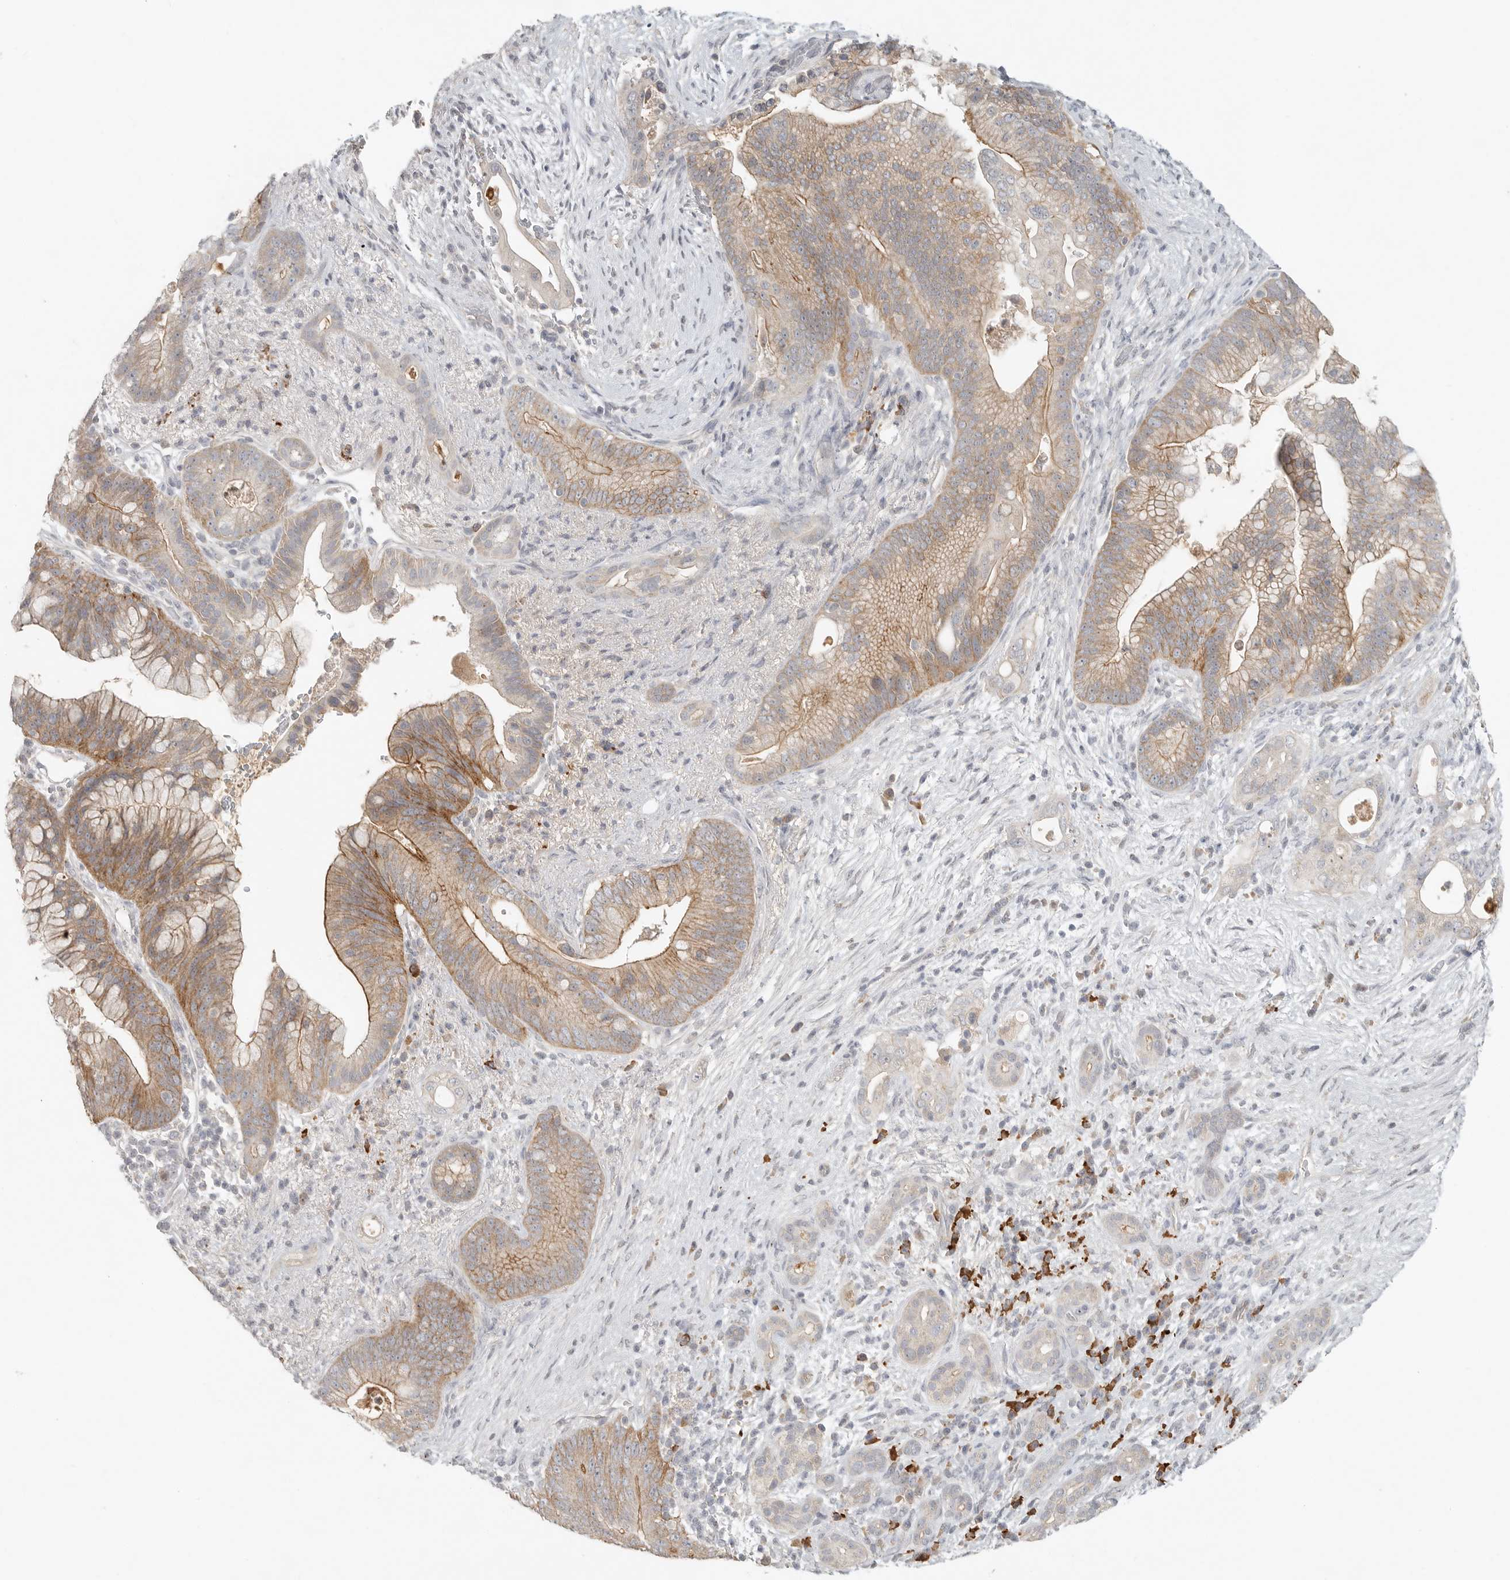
{"staining": {"intensity": "moderate", "quantity": ">75%", "location": "cytoplasmic/membranous"}, "tissue": "pancreatic cancer", "cell_type": "Tumor cells", "image_type": "cancer", "snomed": [{"axis": "morphology", "description": "Adenocarcinoma, NOS"}, {"axis": "topography", "description": "Pancreas"}], "caption": "A brown stain labels moderate cytoplasmic/membranous staining of a protein in pancreatic cancer tumor cells. Immunohistochemistry (ihc) stains the protein of interest in brown and the nuclei are stained blue.", "gene": "SLC25A36", "patient": {"sex": "male", "age": 53}}